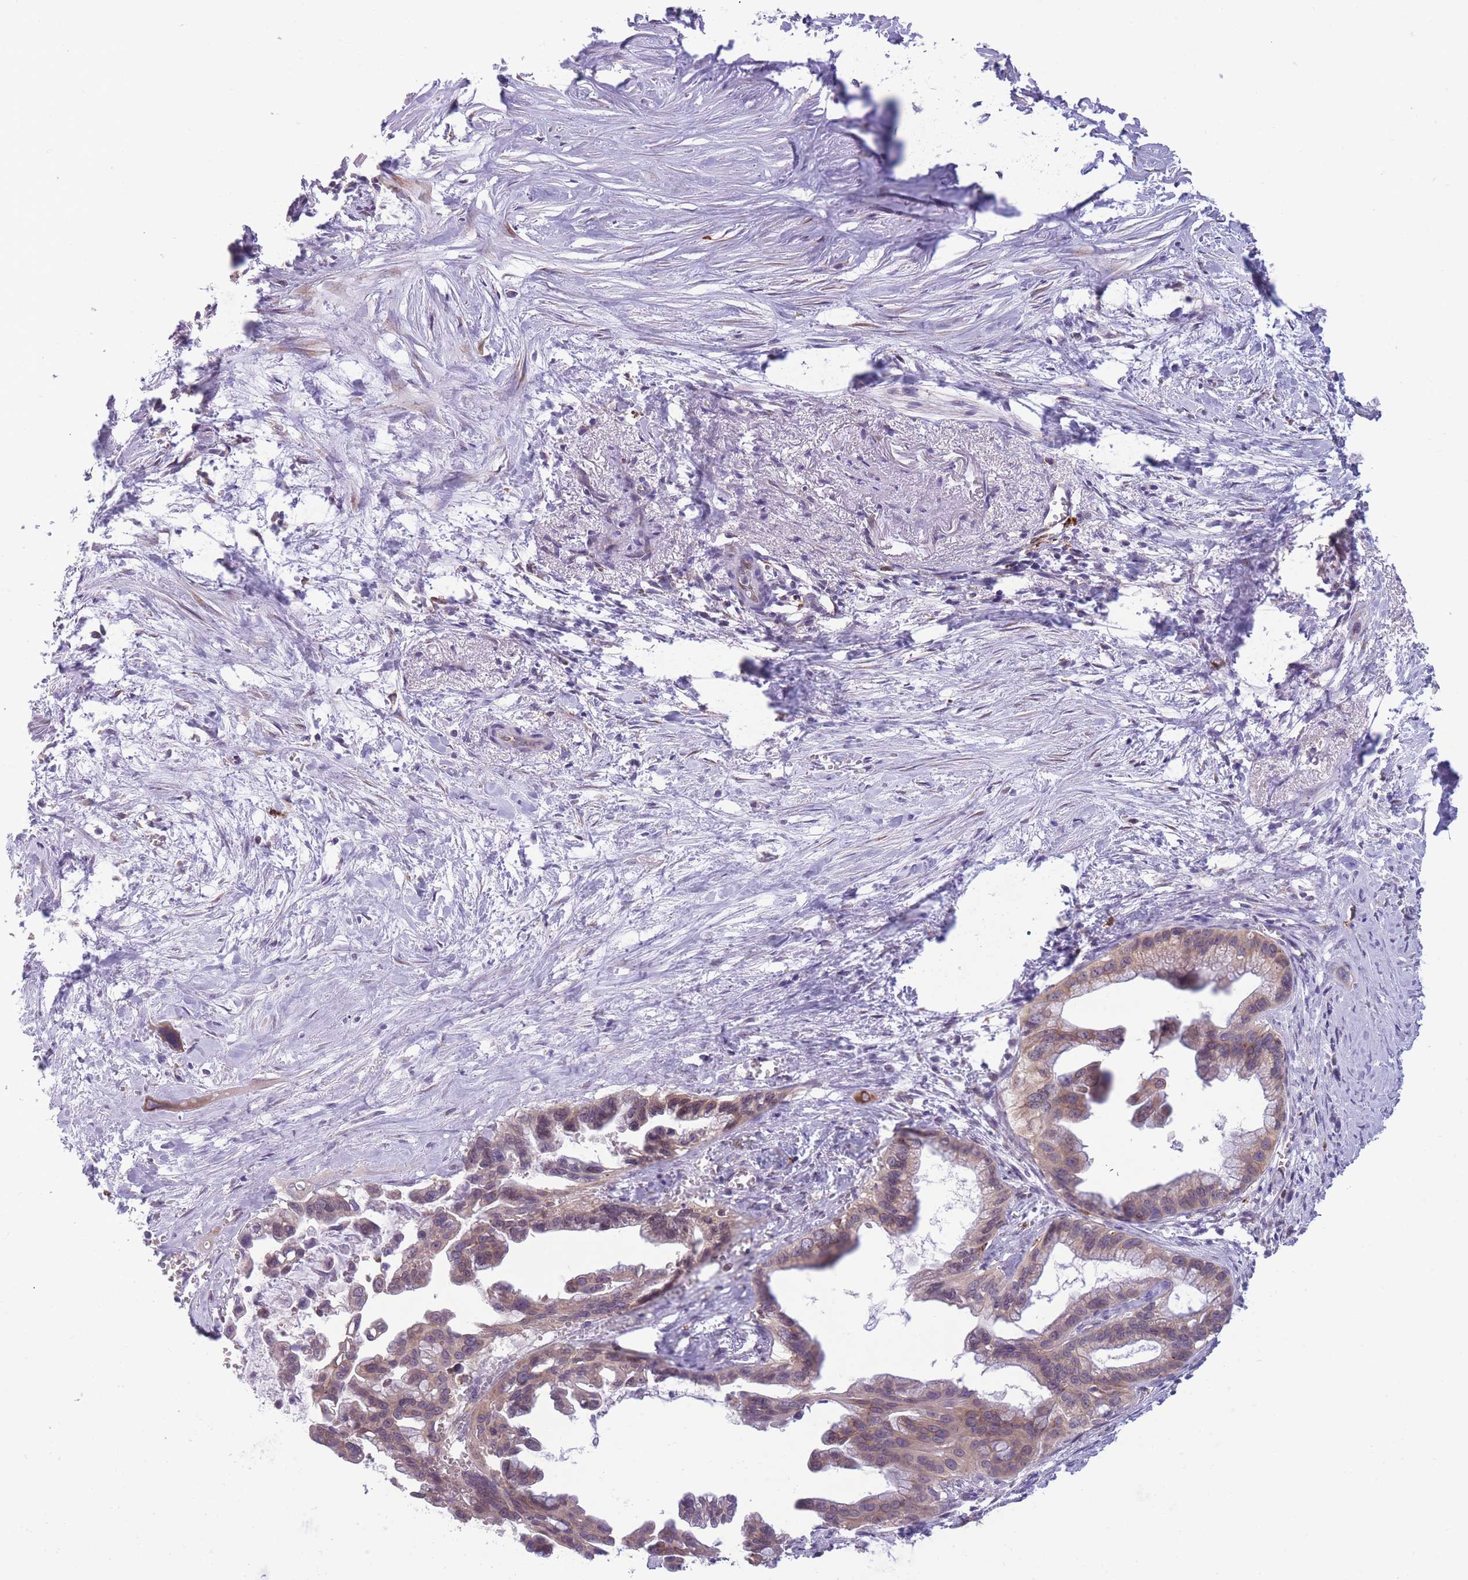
{"staining": {"intensity": "weak", "quantity": ">75%", "location": "cytoplasmic/membranous"}, "tissue": "pancreatic cancer", "cell_type": "Tumor cells", "image_type": "cancer", "snomed": [{"axis": "morphology", "description": "Adenocarcinoma, NOS"}, {"axis": "topography", "description": "Pancreas"}], "caption": "Human pancreatic cancer (adenocarcinoma) stained with a brown dye shows weak cytoplasmic/membranous positive expression in approximately >75% of tumor cells.", "gene": "TMEM121", "patient": {"sex": "male", "age": 61}}